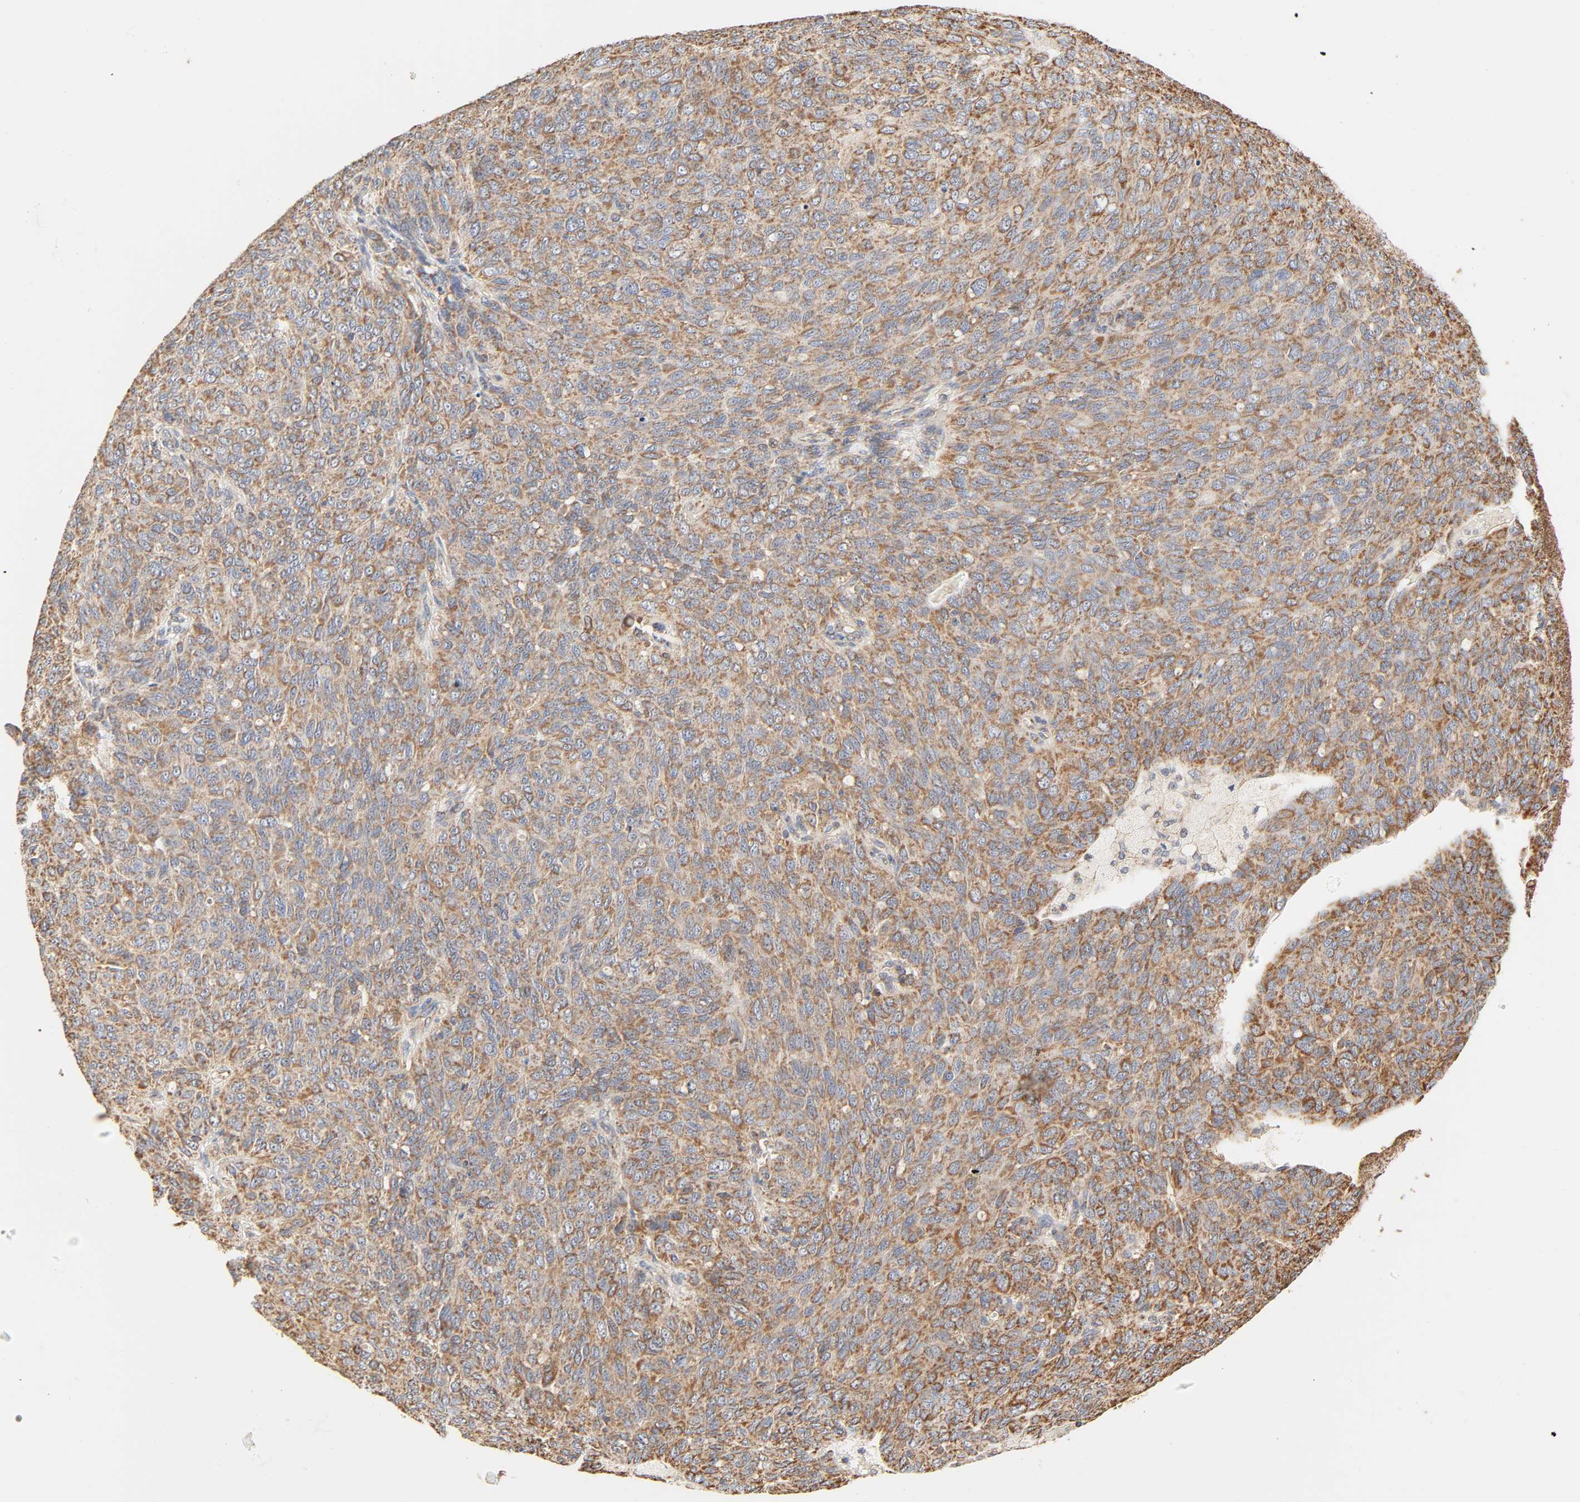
{"staining": {"intensity": "moderate", "quantity": ">75%", "location": "cytoplasmic/membranous"}, "tissue": "ovarian cancer", "cell_type": "Tumor cells", "image_type": "cancer", "snomed": [{"axis": "morphology", "description": "Carcinoma, endometroid"}, {"axis": "topography", "description": "Ovary"}], "caption": "Endometroid carcinoma (ovarian) stained for a protein reveals moderate cytoplasmic/membranous positivity in tumor cells.", "gene": "ZMAT5", "patient": {"sex": "female", "age": 60}}